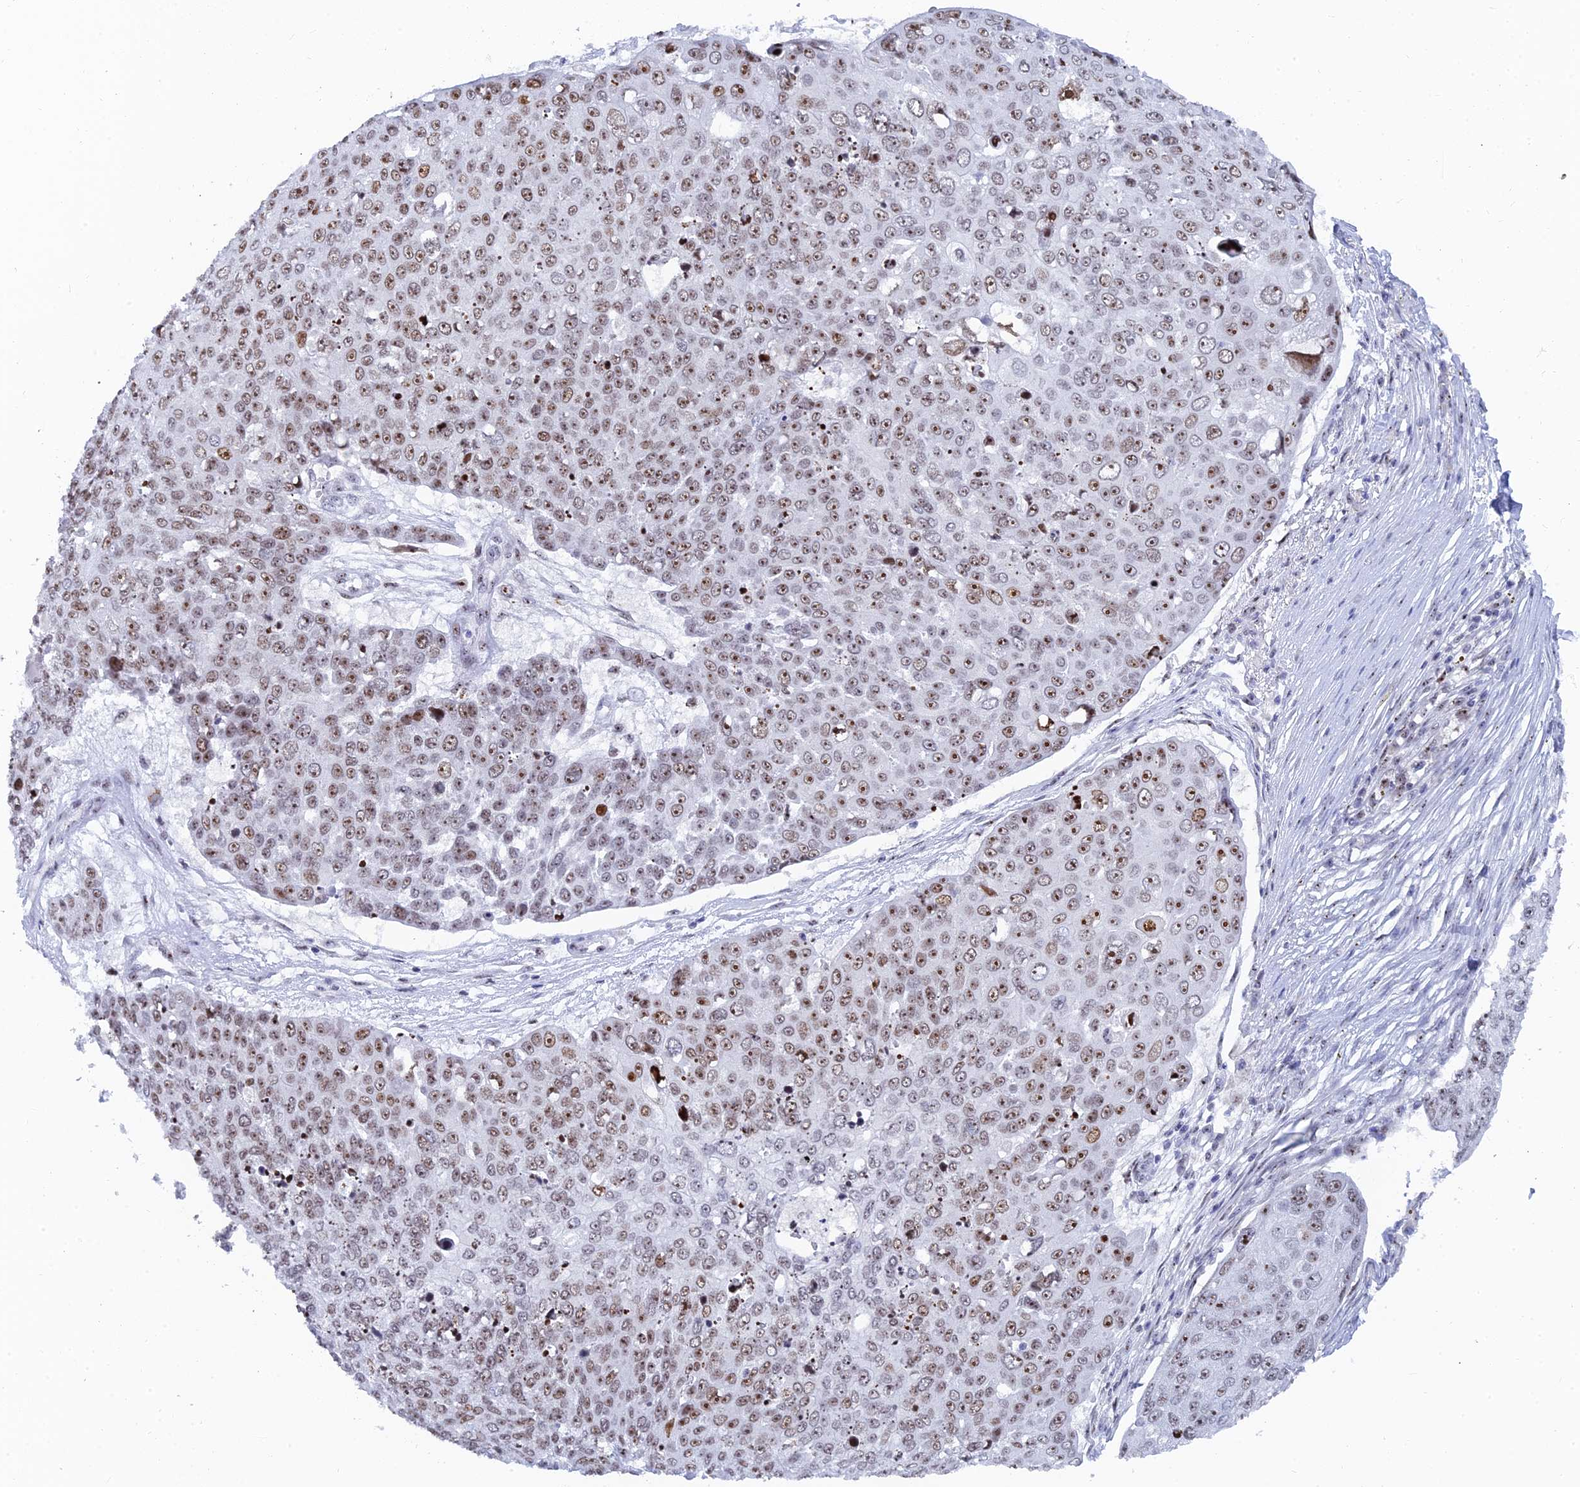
{"staining": {"intensity": "moderate", "quantity": ">75%", "location": "nuclear"}, "tissue": "skin cancer", "cell_type": "Tumor cells", "image_type": "cancer", "snomed": [{"axis": "morphology", "description": "Squamous cell carcinoma, NOS"}, {"axis": "topography", "description": "Skin"}], "caption": "Tumor cells exhibit medium levels of moderate nuclear positivity in approximately >75% of cells in human skin cancer.", "gene": "RSL1D1", "patient": {"sex": "male", "age": 71}}